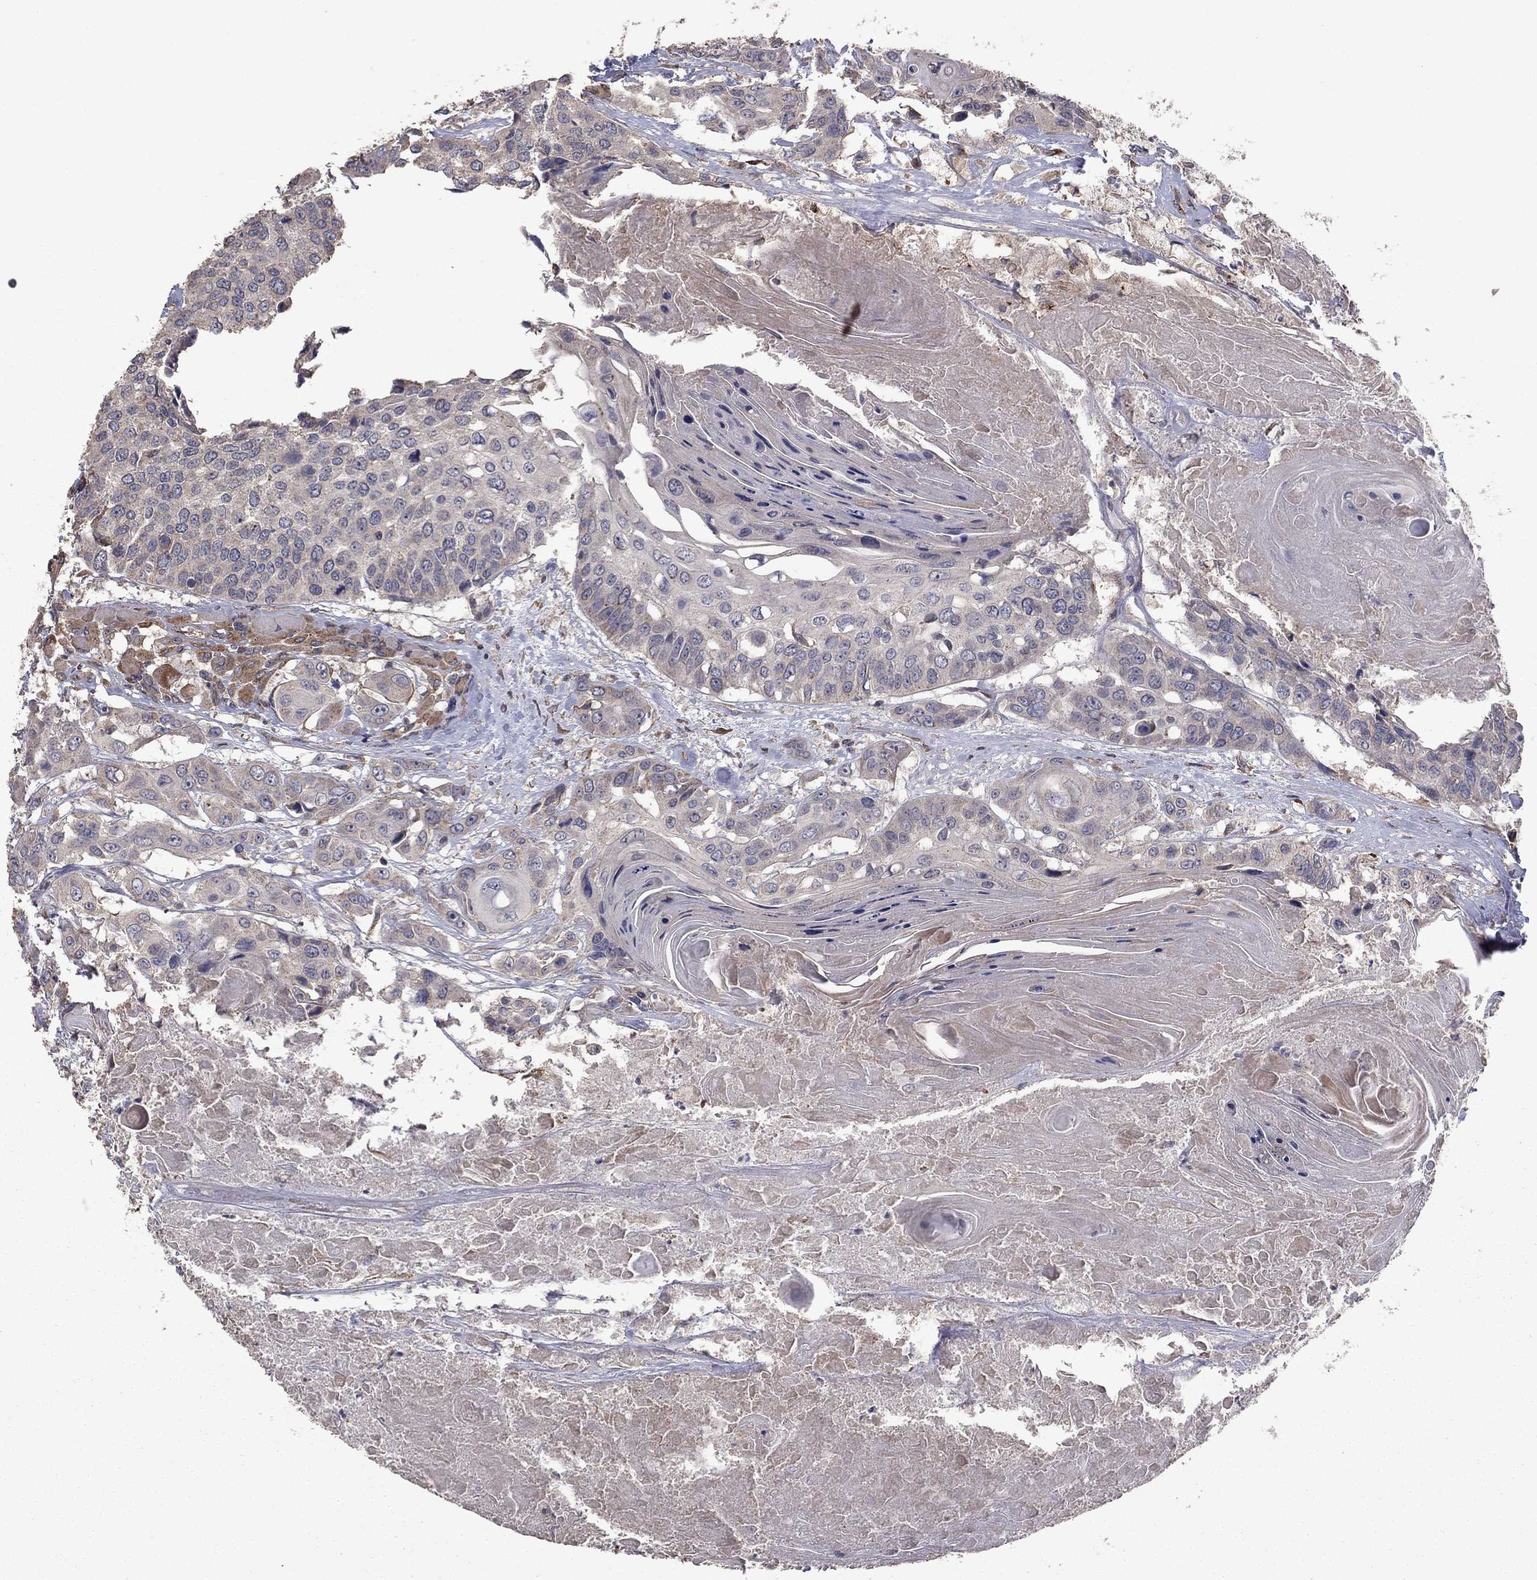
{"staining": {"intensity": "negative", "quantity": "none", "location": "none"}, "tissue": "head and neck cancer", "cell_type": "Tumor cells", "image_type": "cancer", "snomed": [{"axis": "morphology", "description": "Squamous cell carcinoma, NOS"}, {"axis": "topography", "description": "Oral tissue"}, {"axis": "topography", "description": "Head-Neck"}], "caption": "The histopathology image reveals no significant positivity in tumor cells of head and neck cancer (squamous cell carcinoma).", "gene": "FLT4", "patient": {"sex": "male", "age": 56}}